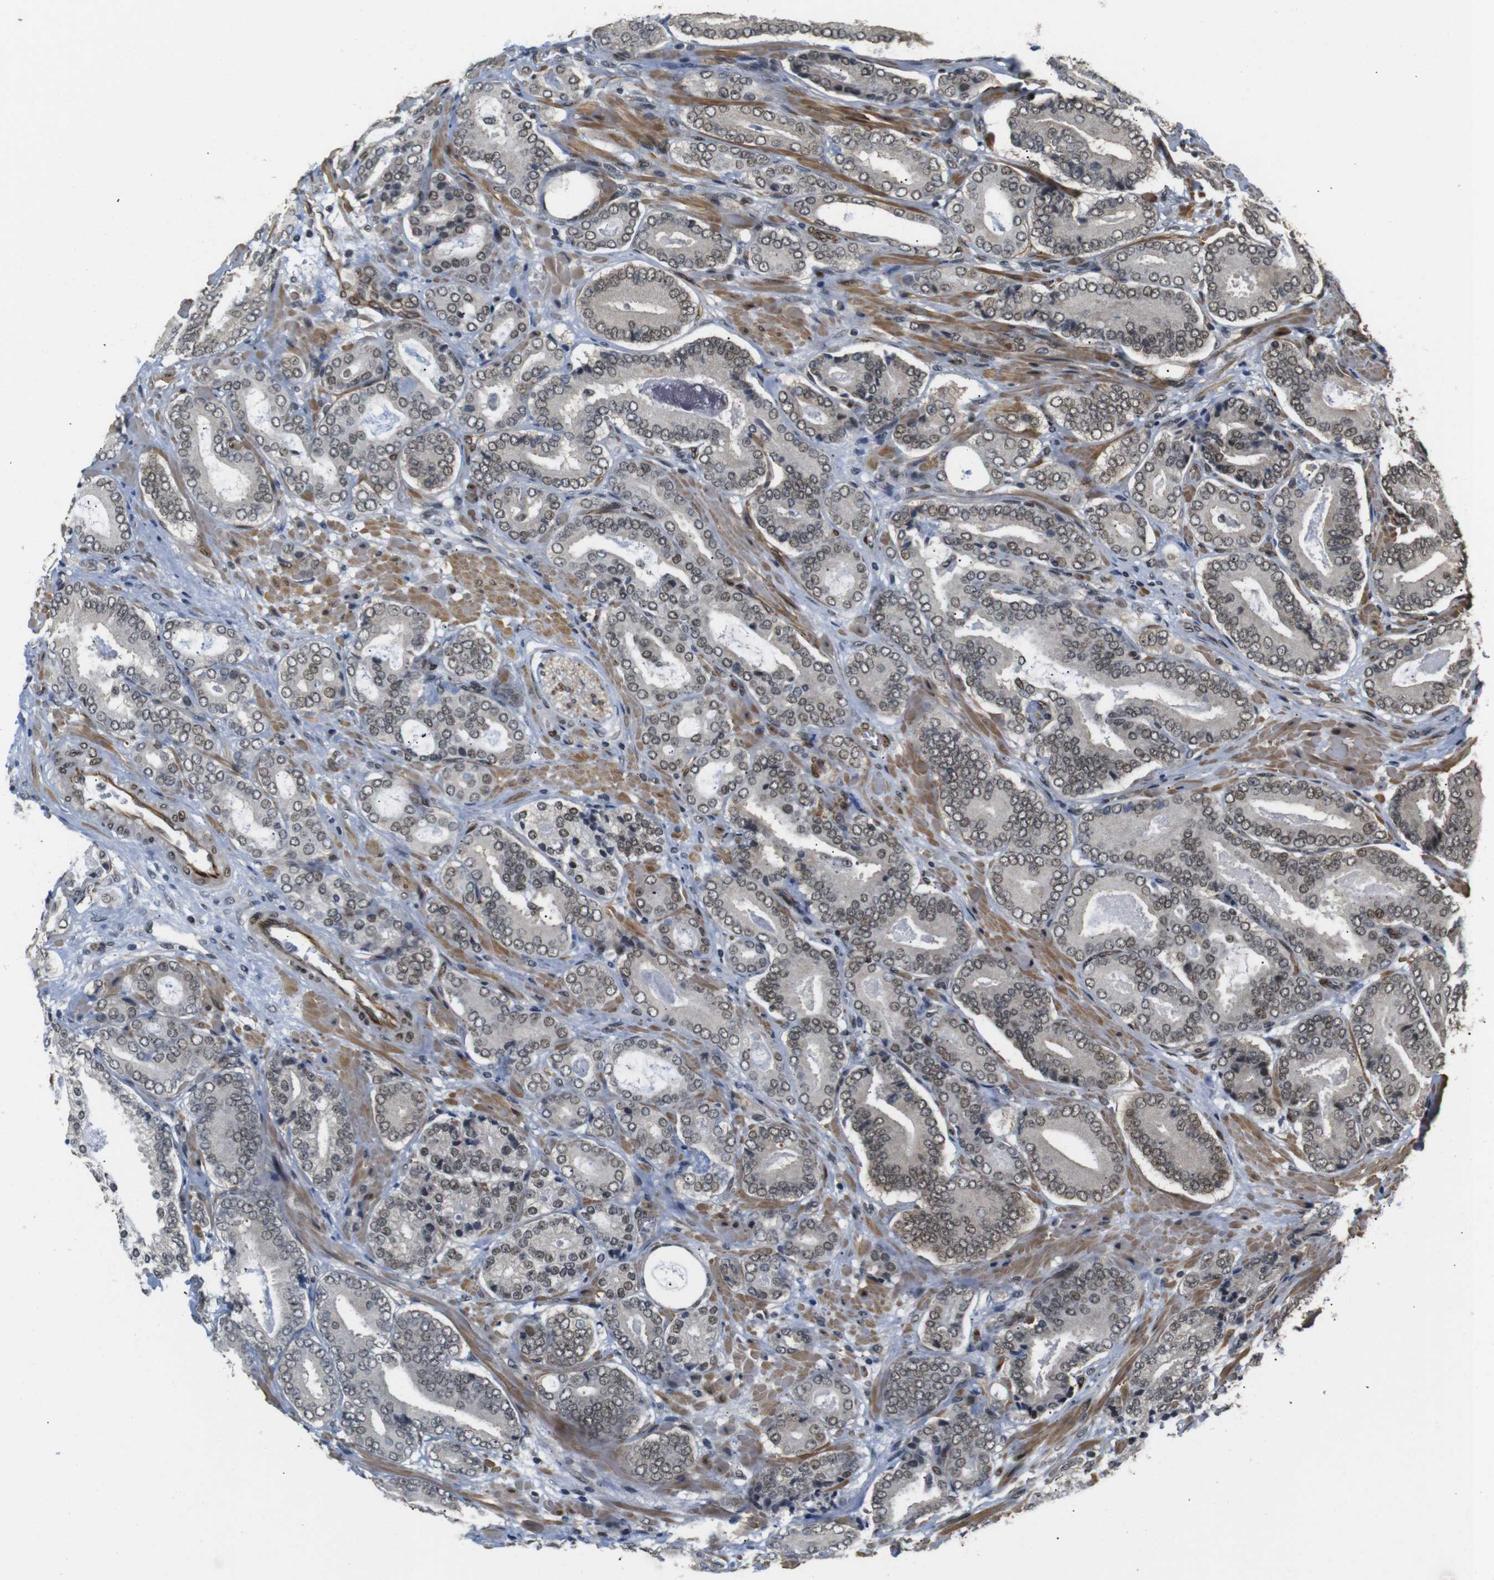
{"staining": {"intensity": "weak", "quantity": ">75%", "location": "cytoplasmic/membranous,nuclear"}, "tissue": "prostate cancer", "cell_type": "Tumor cells", "image_type": "cancer", "snomed": [{"axis": "morphology", "description": "Adenocarcinoma, High grade"}, {"axis": "topography", "description": "Prostate"}], "caption": "IHC histopathology image of human prostate cancer stained for a protein (brown), which shows low levels of weak cytoplasmic/membranous and nuclear positivity in approximately >75% of tumor cells.", "gene": "TBX2", "patient": {"sex": "male", "age": 61}}